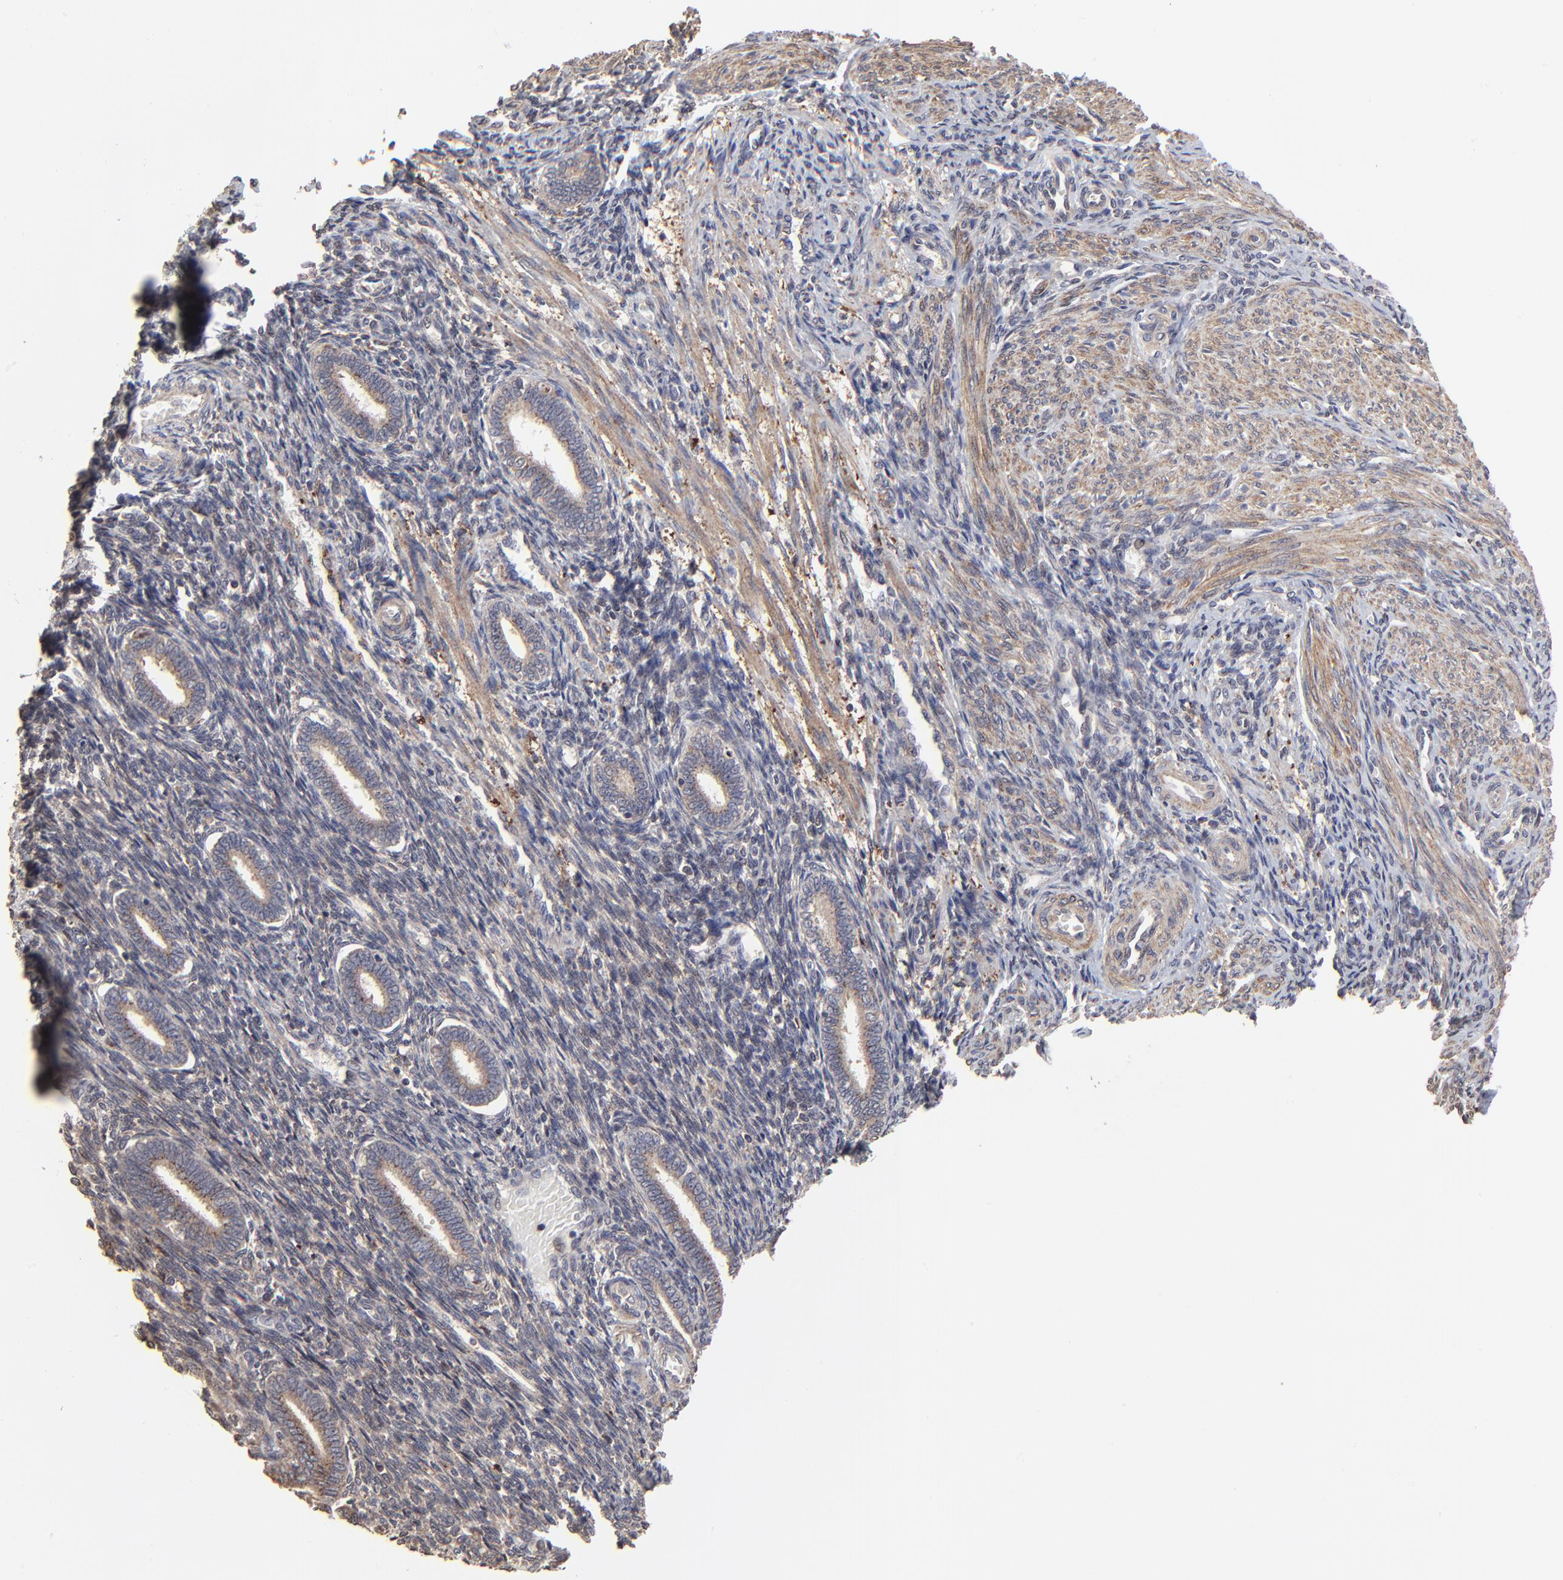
{"staining": {"intensity": "weak", "quantity": "<25%", "location": "cytoplasmic/membranous"}, "tissue": "endometrium", "cell_type": "Cells in endometrial stroma", "image_type": "normal", "snomed": [{"axis": "morphology", "description": "Normal tissue, NOS"}, {"axis": "topography", "description": "Endometrium"}], "caption": "Cells in endometrial stroma are negative for protein expression in benign human endometrium. The staining is performed using DAB brown chromogen with nuclei counter-stained in using hematoxylin.", "gene": "ELP2", "patient": {"sex": "female", "age": 27}}